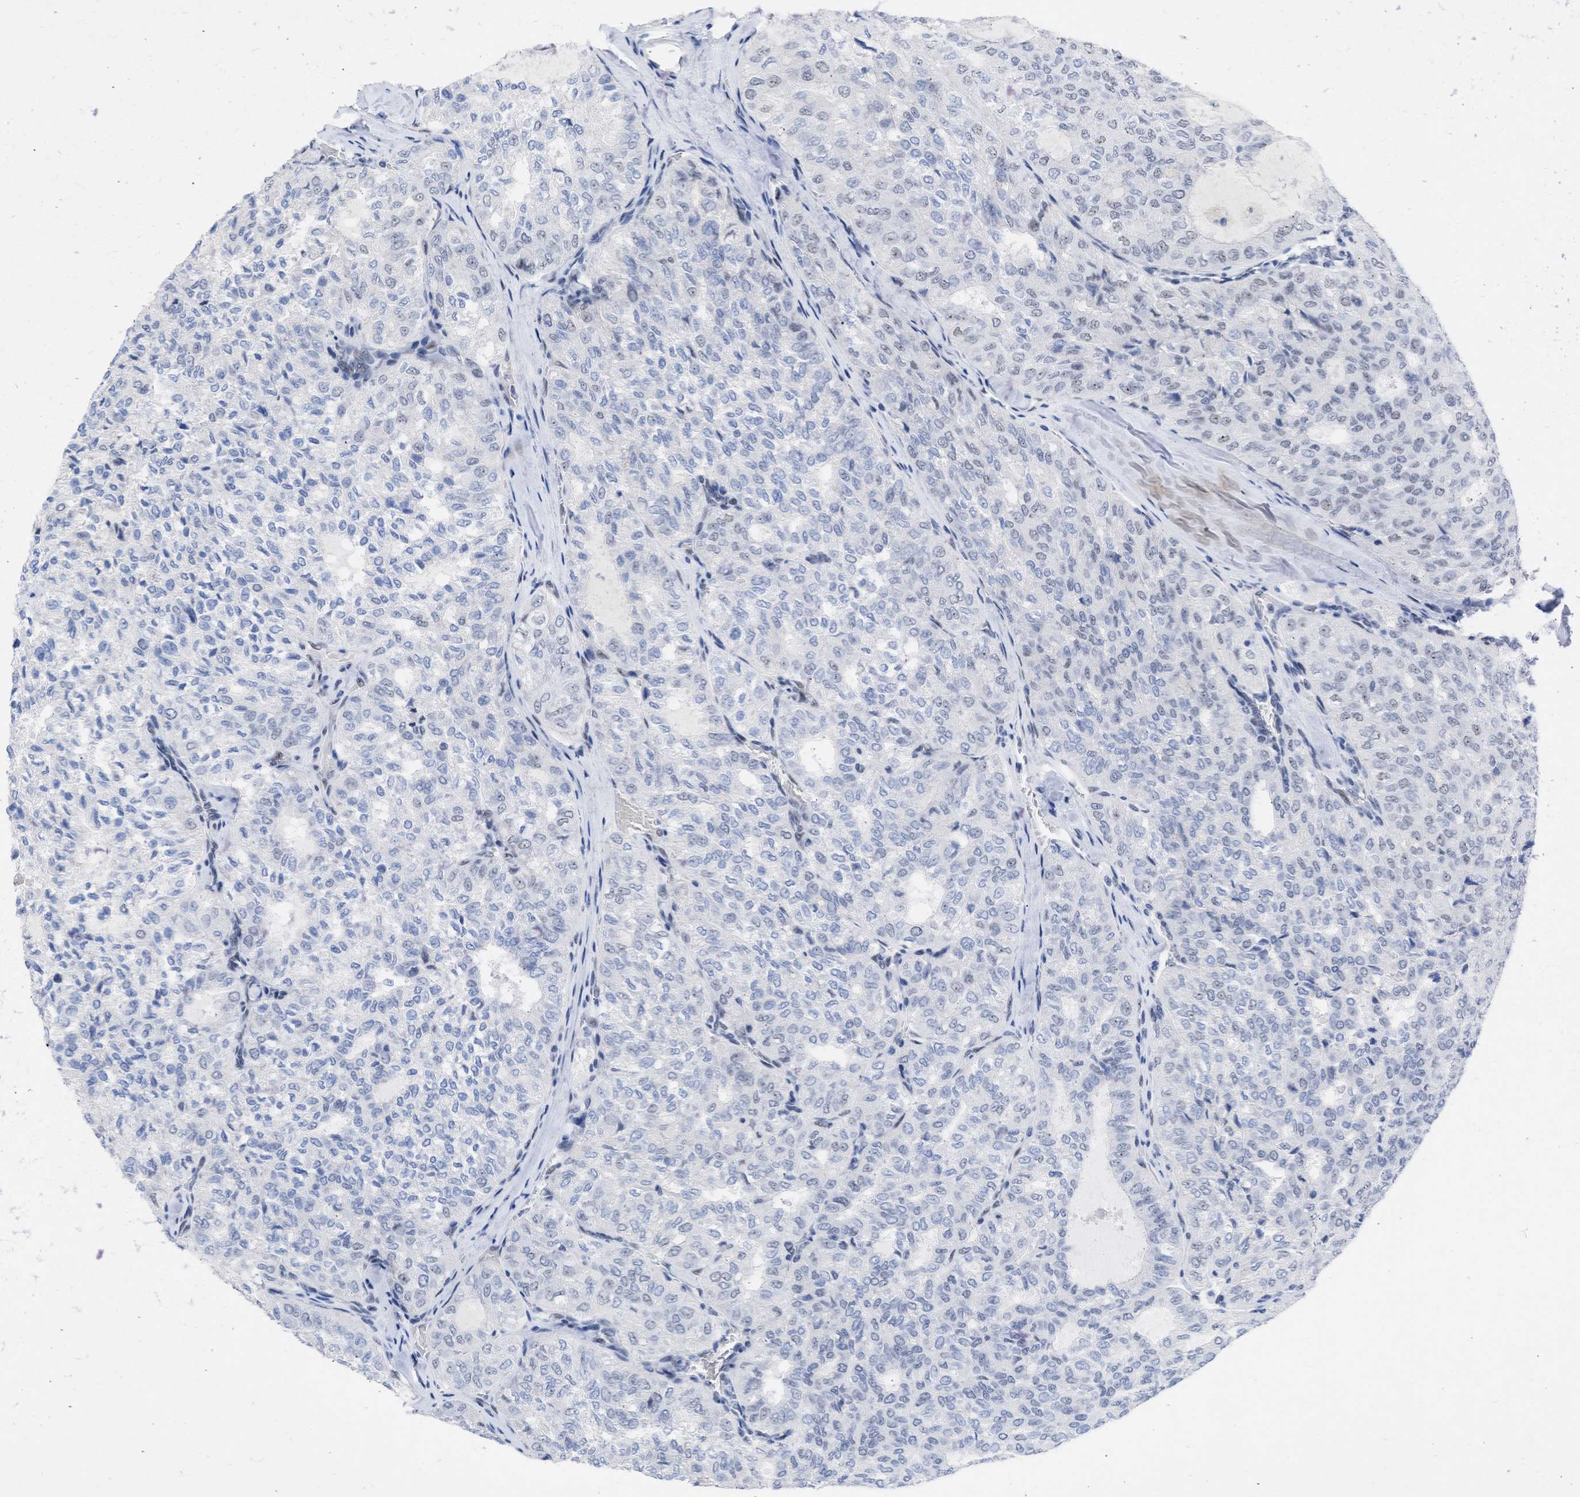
{"staining": {"intensity": "negative", "quantity": "none", "location": "none"}, "tissue": "thyroid cancer", "cell_type": "Tumor cells", "image_type": "cancer", "snomed": [{"axis": "morphology", "description": "Follicular adenoma carcinoma, NOS"}, {"axis": "topography", "description": "Thyroid gland"}], "caption": "Protein analysis of thyroid cancer (follicular adenoma carcinoma) shows no significant positivity in tumor cells.", "gene": "DDX41", "patient": {"sex": "male", "age": 75}}